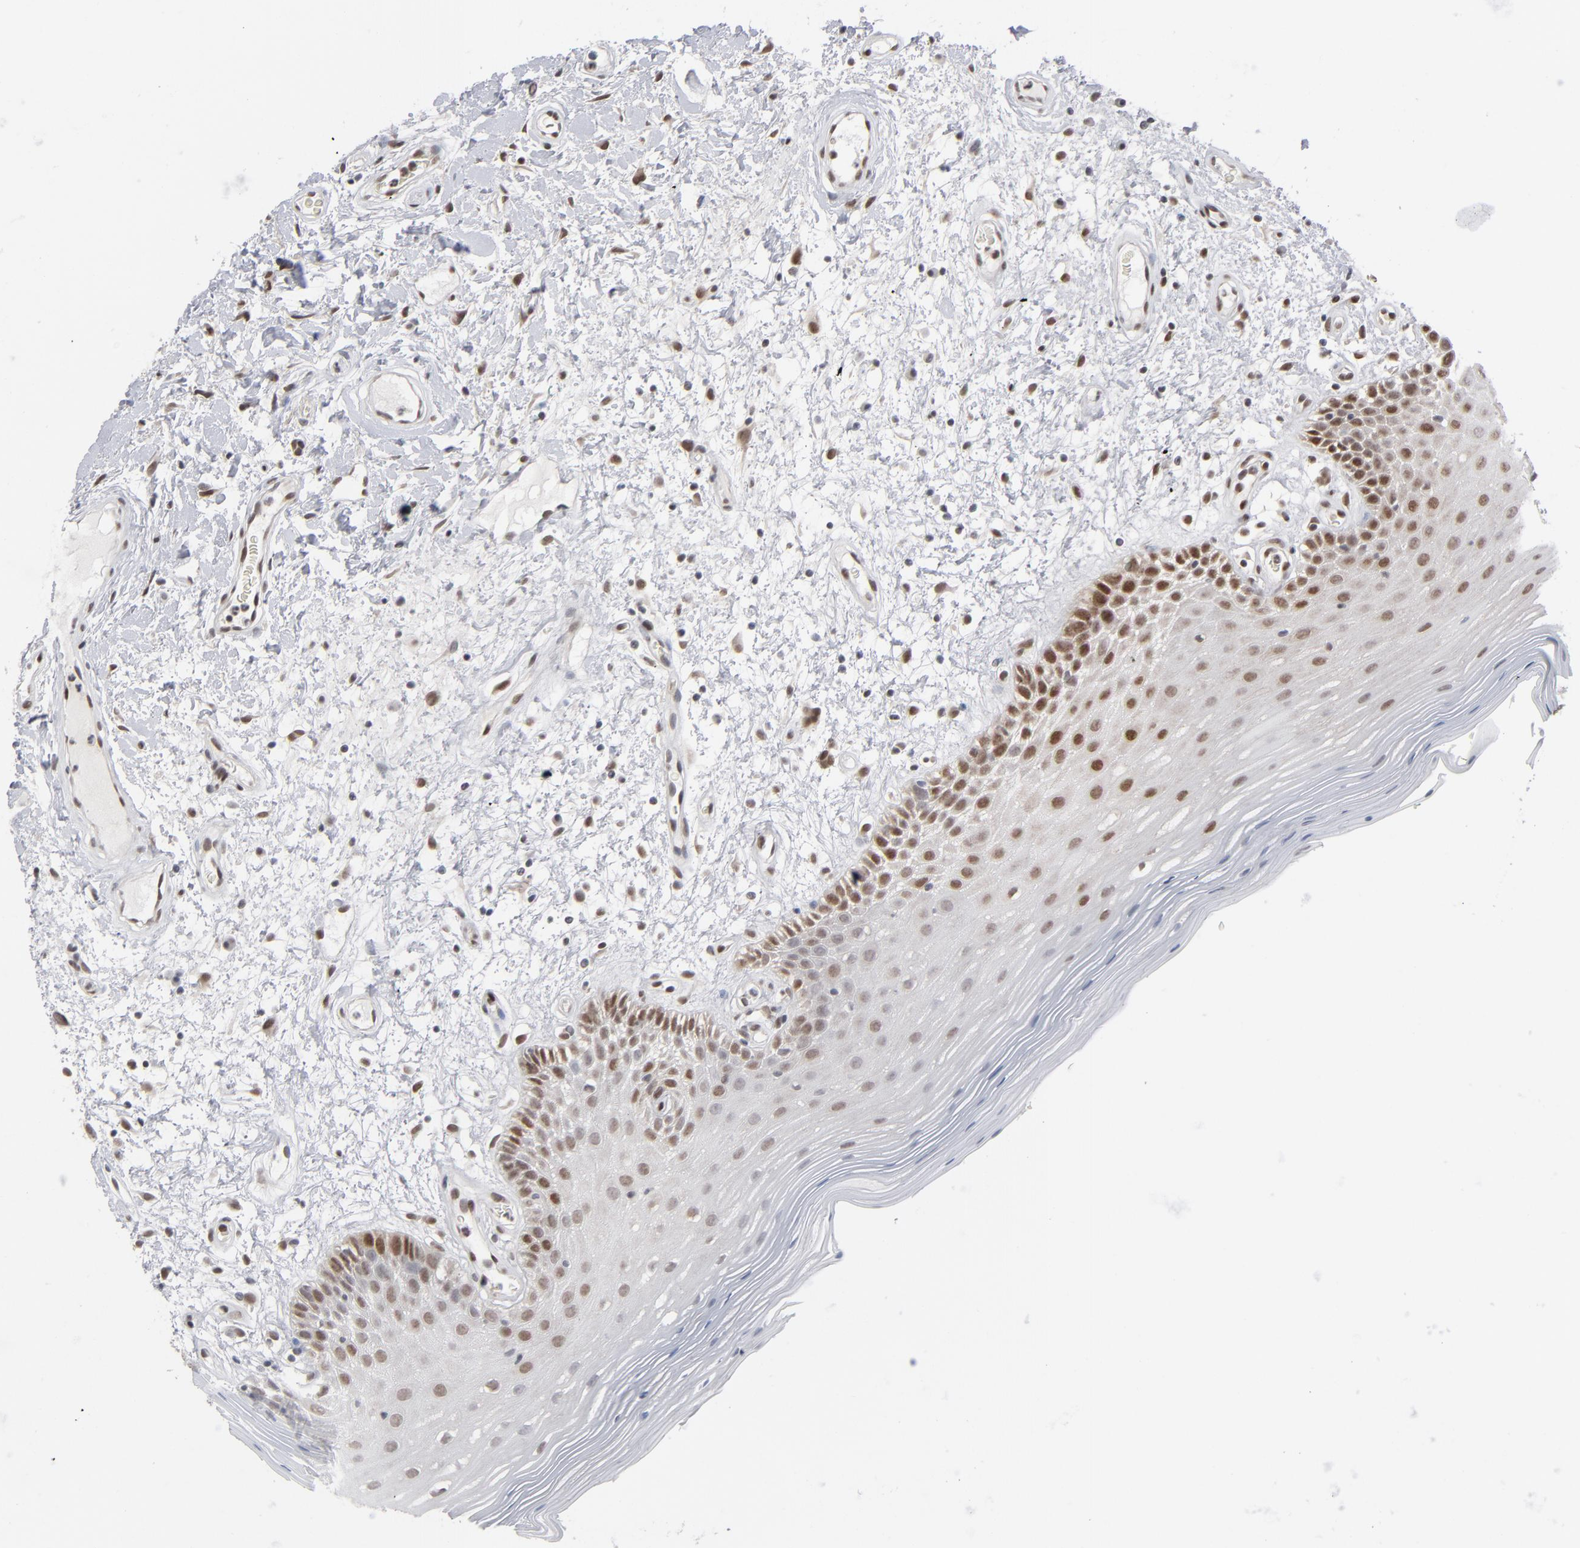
{"staining": {"intensity": "moderate", "quantity": "25%-75%", "location": "nuclear"}, "tissue": "oral mucosa", "cell_type": "Squamous epithelial cells", "image_type": "normal", "snomed": [{"axis": "morphology", "description": "Normal tissue, NOS"}, {"axis": "morphology", "description": "Squamous cell carcinoma, NOS"}, {"axis": "topography", "description": "Skeletal muscle"}, {"axis": "topography", "description": "Oral tissue"}, {"axis": "topography", "description": "Head-Neck"}], "caption": "High-power microscopy captured an IHC histopathology image of unremarkable oral mucosa, revealing moderate nuclear staining in approximately 25%-75% of squamous epithelial cells.", "gene": "IRF9", "patient": {"sex": "male", "age": 71}}